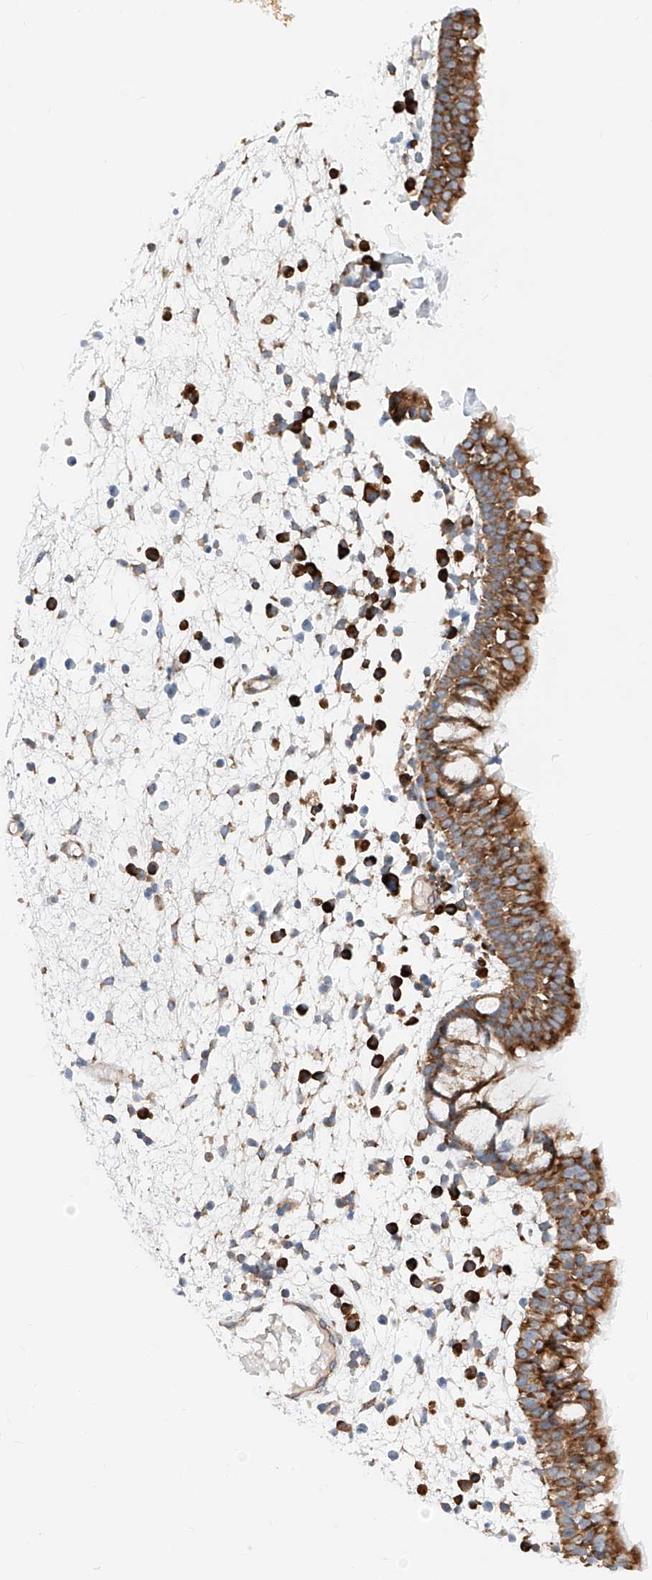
{"staining": {"intensity": "moderate", "quantity": ">75%", "location": "cytoplasmic/membranous"}, "tissue": "nasopharynx", "cell_type": "Respiratory epithelial cells", "image_type": "normal", "snomed": [{"axis": "morphology", "description": "Normal tissue, NOS"}, {"axis": "morphology", "description": "Inflammation, NOS"}, {"axis": "morphology", "description": "Malignant melanoma, Metastatic site"}, {"axis": "topography", "description": "Nasopharynx"}], "caption": "This histopathology image exhibits immunohistochemistry (IHC) staining of benign human nasopharynx, with medium moderate cytoplasmic/membranous staining in about >75% of respiratory epithelial cells.", "gene": "CRELD1", "patient": {"sex": "male", "age": 70}}